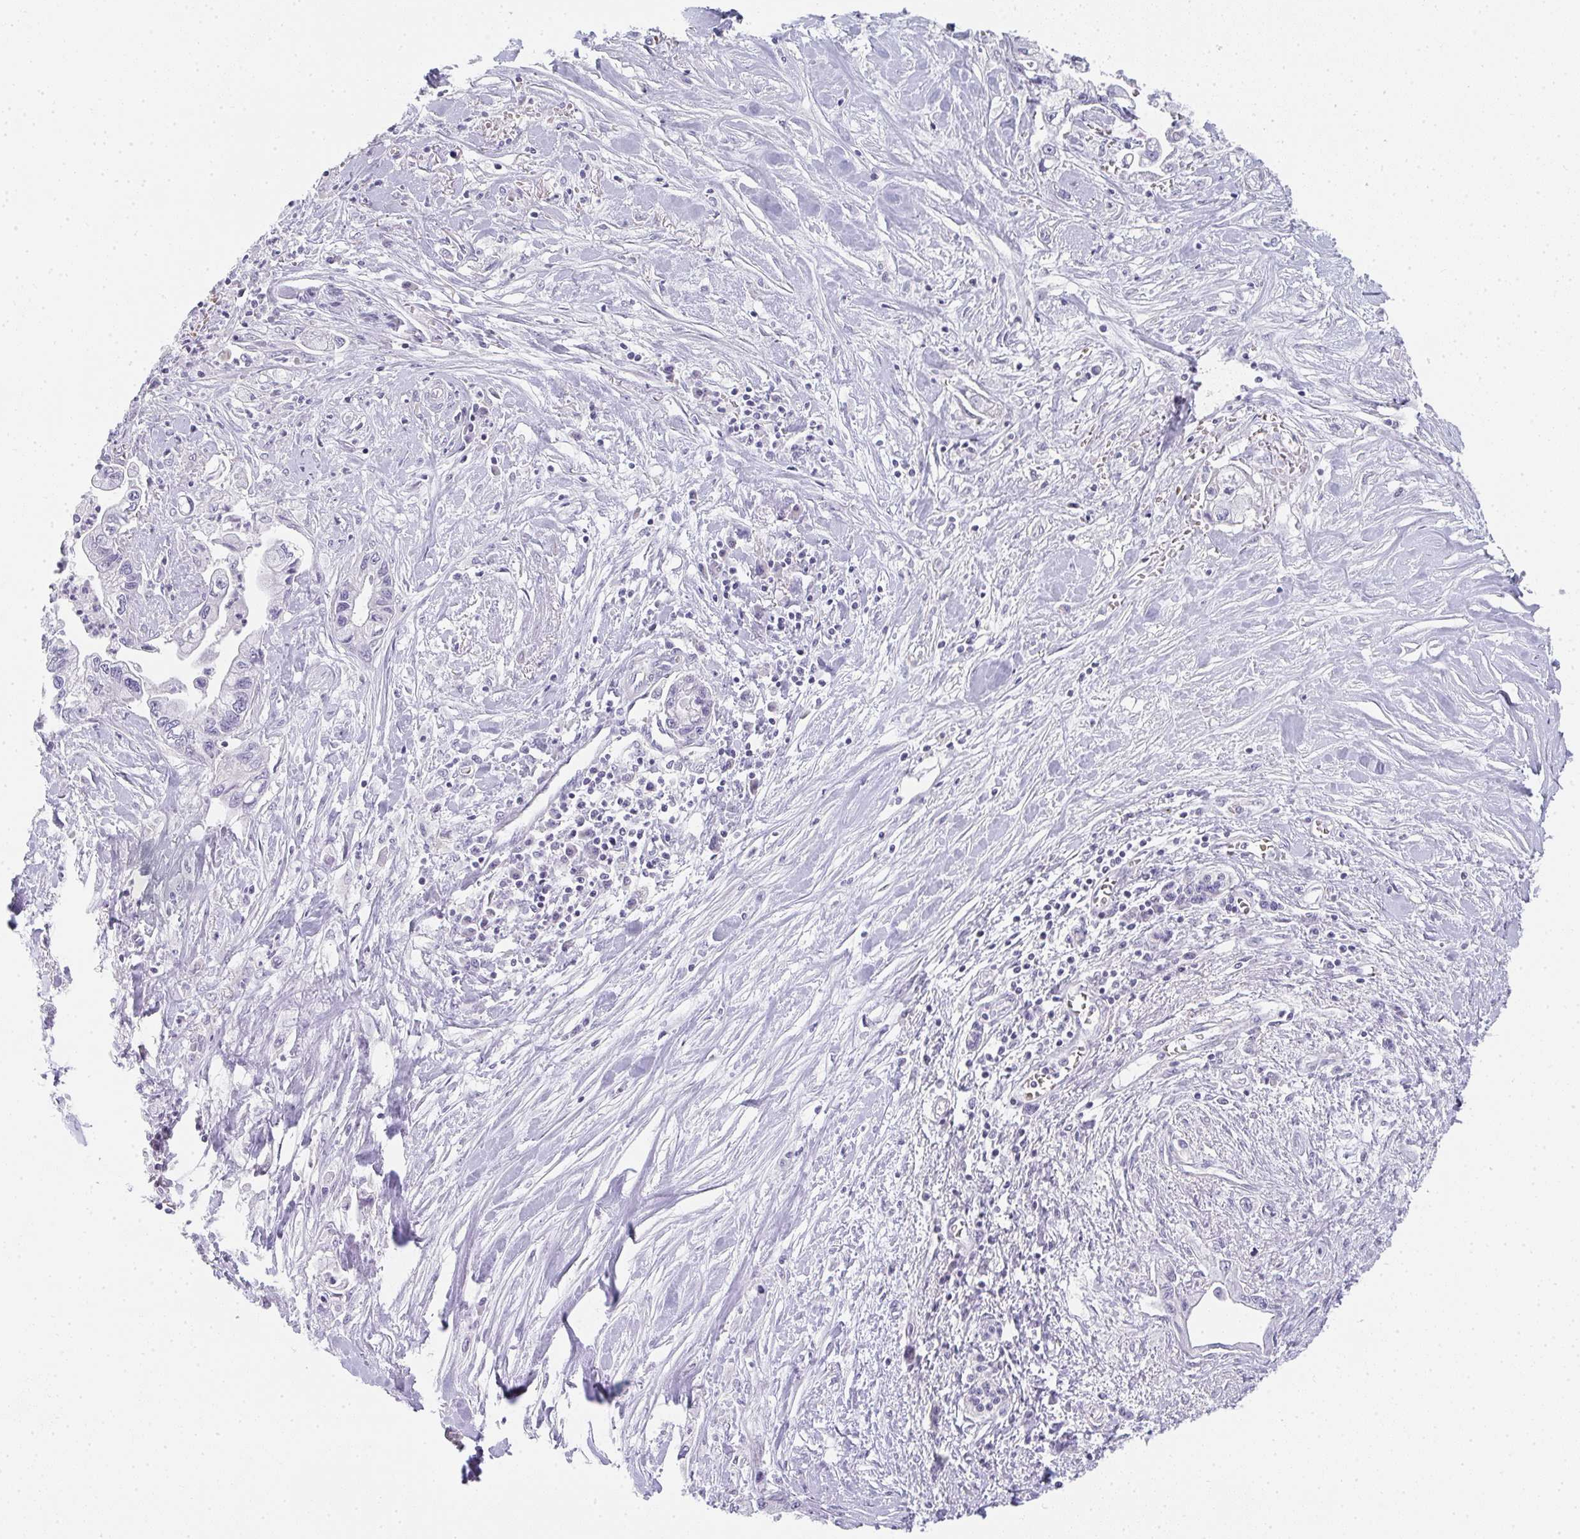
{"staining": {"intensity": "negative", "quantity": "none", "location": "none"}, "tissue": "pancreatic cancer", "cell_type": "Tumor cells", "image_type": "cancer", "snomed": [{"axis": "morphology", "description": "Adenocarcinoma, NOS"}, {"axis": "topography", "description": "Pancreas"}], "caption": "High power microscopy photomicrograph of an IHC photomicrograph of pancreatic adenocarcinoma, revealing no significant staining in tumor cells.", "gene": "NEU2", "patient": {"sex": "male", "age": 61}}